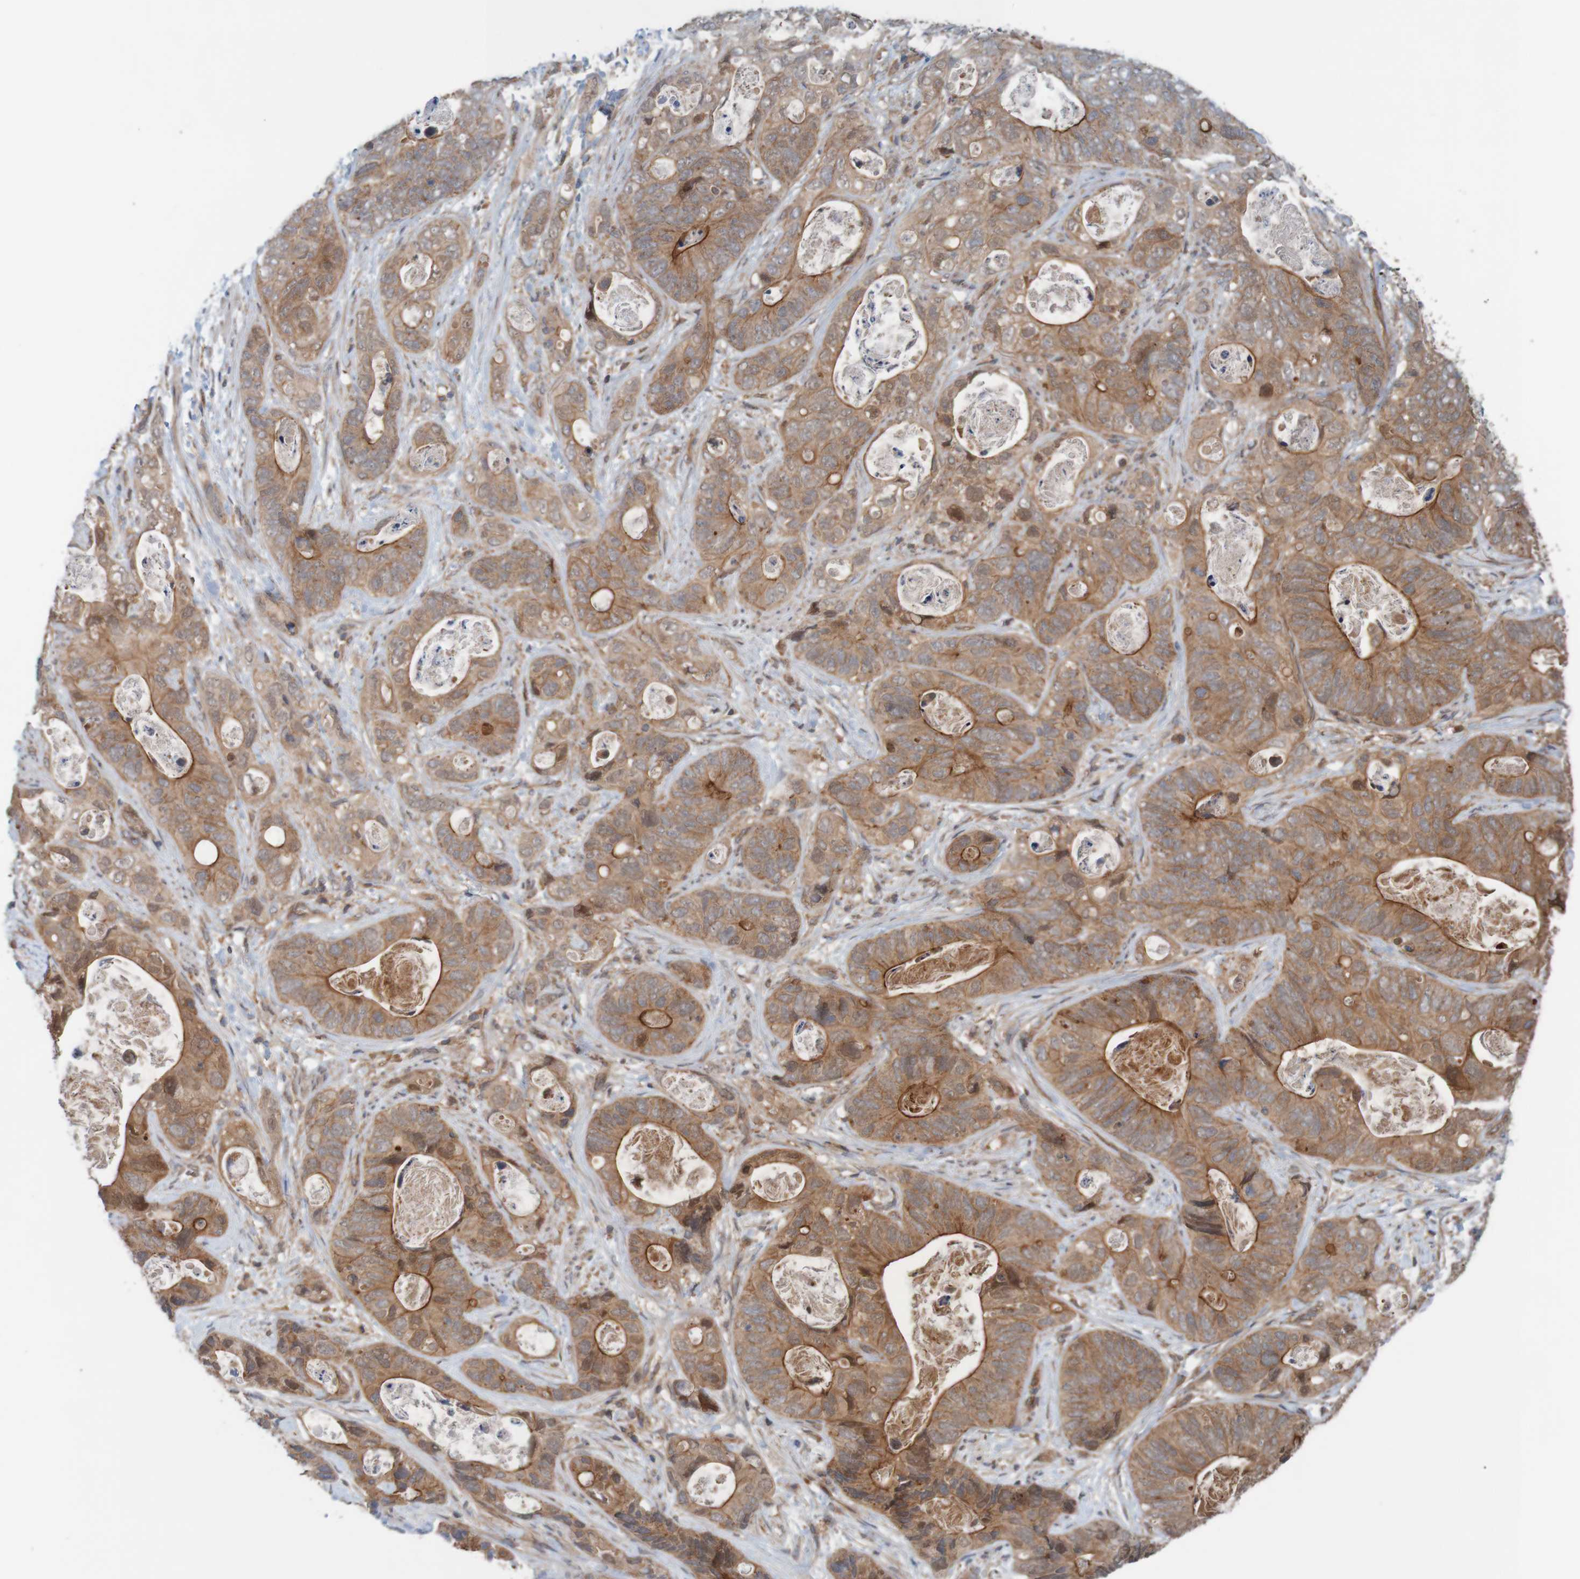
{"staining": {"intensity": "weak", "quantity": ">75%", "location": "cytoplasmic/membranous"}, "tissue": "stomach cancer", "cell_type": "Tumor cells", "image_type": "cancer", "snomed": [{"axis": "morphology", "description": "Adenocarcinoma, NOS"}, {"axis": "topography", "description": "Stomach"}], "caption": "Human stomach adenocarcinoma stained for a protein (brown) demonstrates weak cytoplasmic/membranous positive staining in approximately >75% of tumor cells.", "gene": "ARHGEF11", "patient": {"sex": "female", "age": 89}}